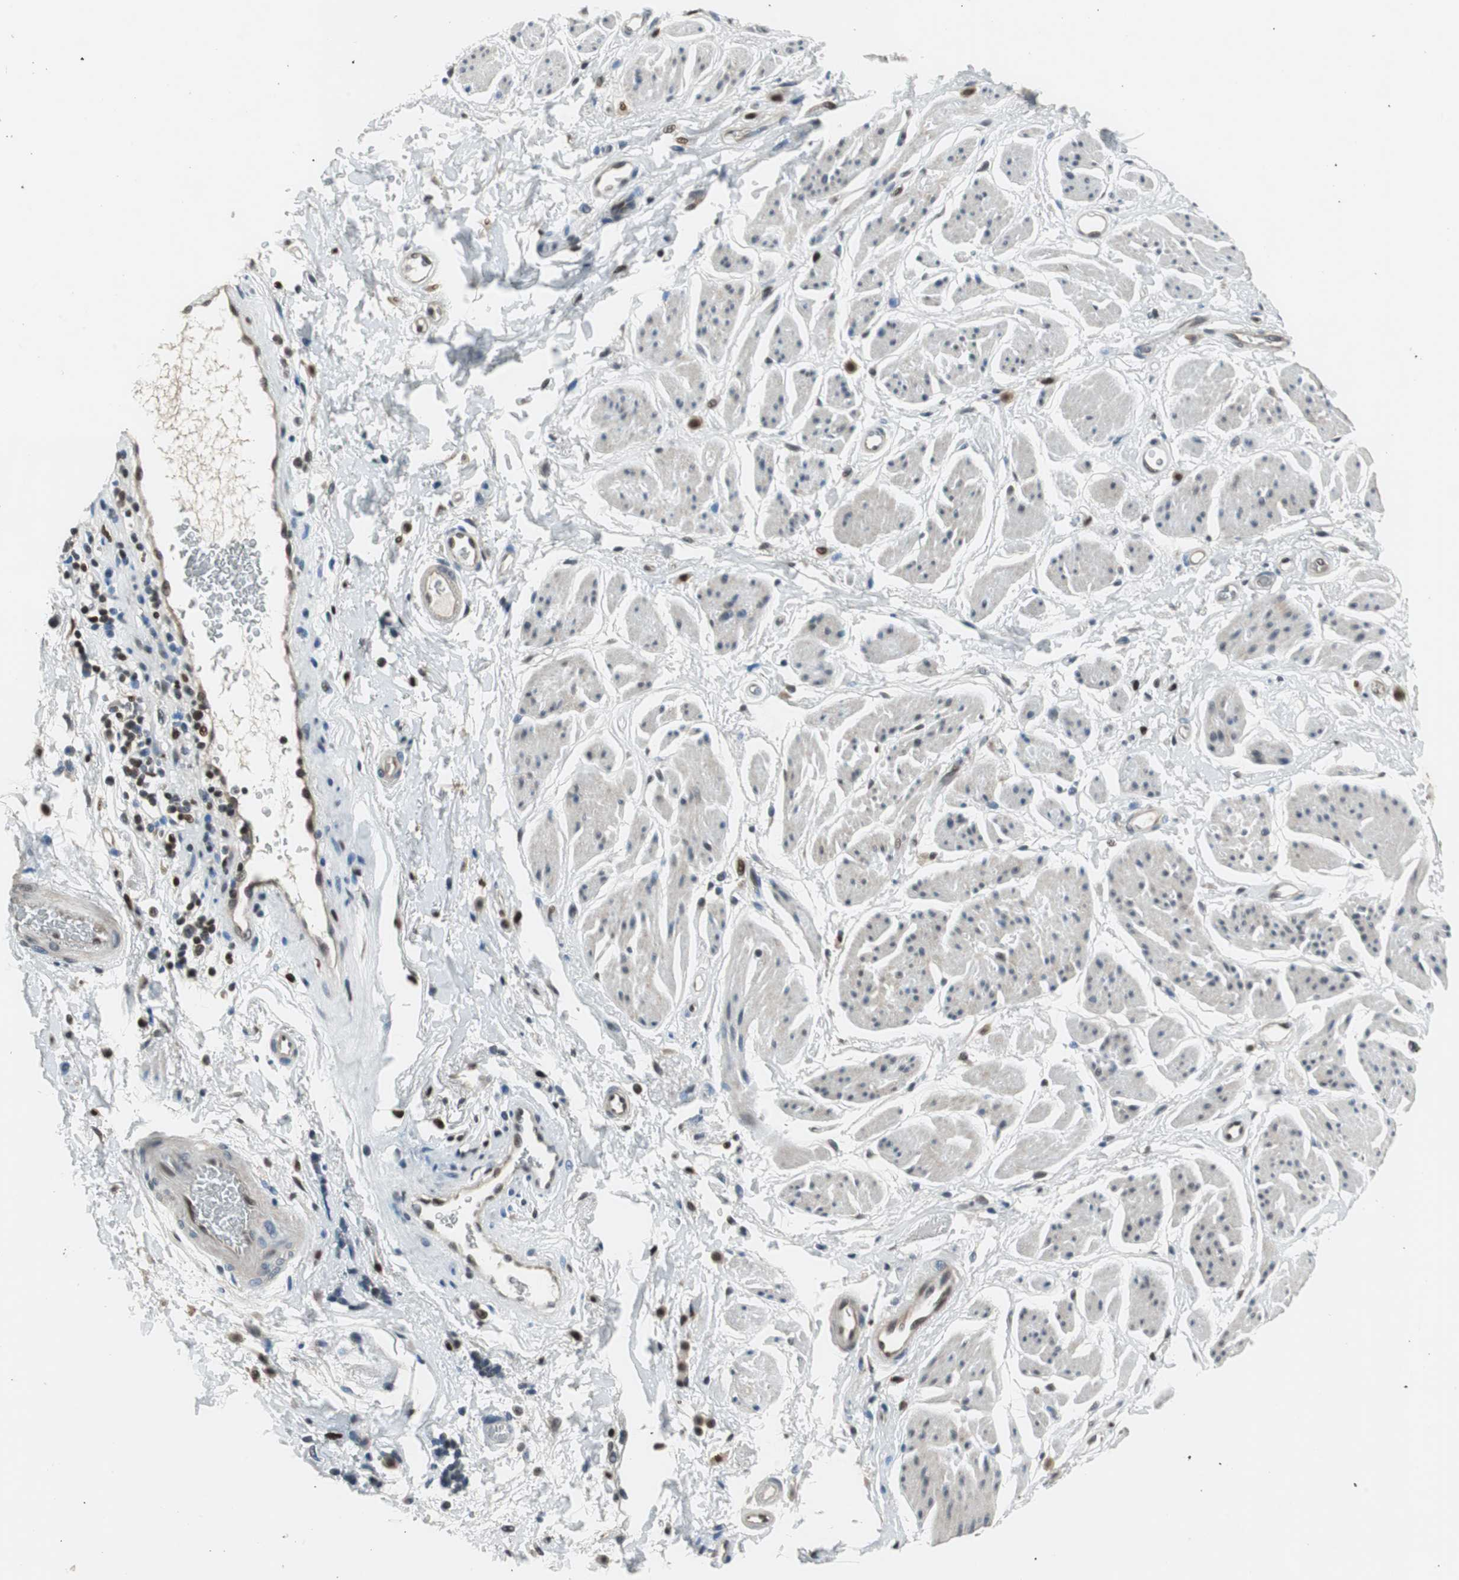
{"staining": {"intensity": "negative", "quantity": "none", "location": "none"}, "tissue": "adipose tissue", "cell_type": "Adipocytes", "image_type": "normal", "snomed": [{"axis": "morphology", "description": "Normal tissue, NOS"}, {"axis": "topography", "description": "Soft tissue"}, {"axis": "topography", "description": "Peripheral nerve tissue"}], "caption": "An image of adipose tissue stained for a protein shows no brown staining in adipocytes. (DAB immunohistochemistry (IHC) with hematoxylin counter stain).", "gene": "MAFB", "patient": {"sex": "female", "age": 71}}